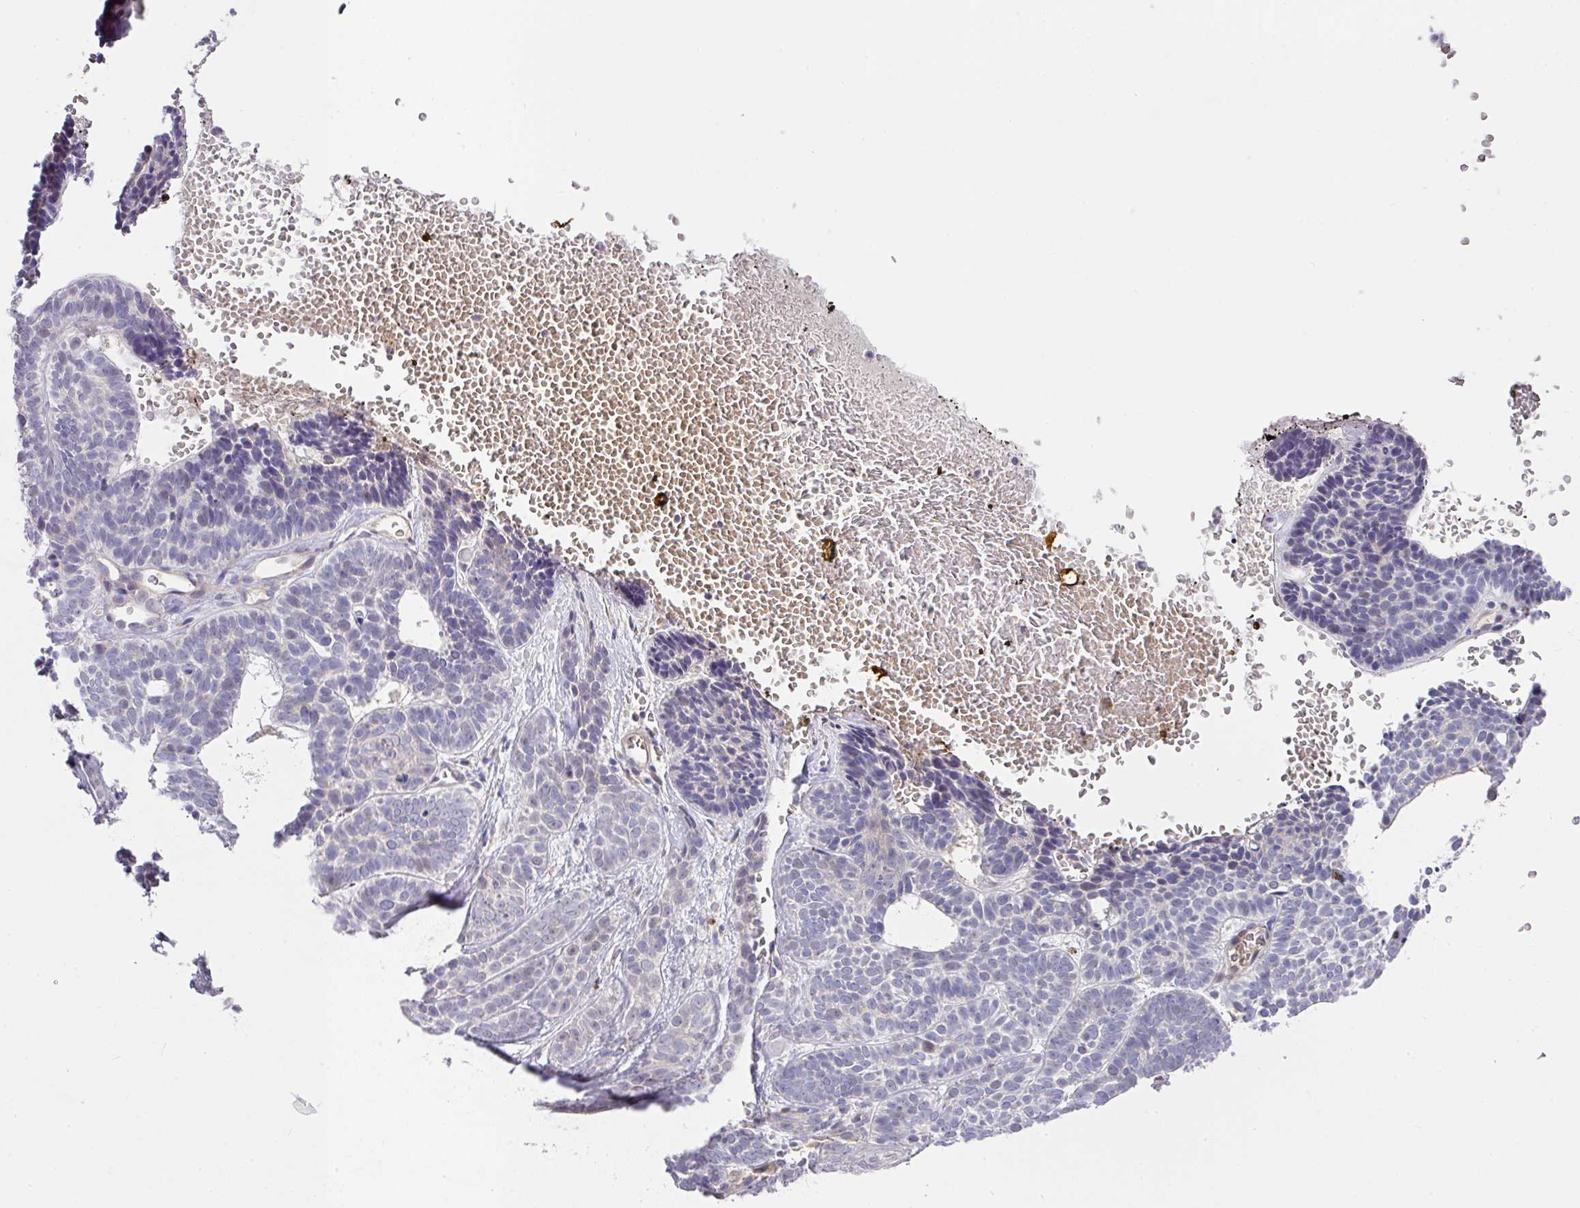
{"staining": {"intensity": "negative", "quantity": "none", "location": "none"}, "tissue": "skin cancer", "cell_type": "Tumor cells", "image_type": "cancer", "snomed": [{"axis": "morphology", "description": "Basal cell carcinoma"}, {"axis": "topography", "description": "Skin"}], "caption": "Immunohistochemical staining of skin cancer exhibits no significant staining in tumor cells.", "gene": "TARM1", "patient": {"sex": "male", "age": 85}}